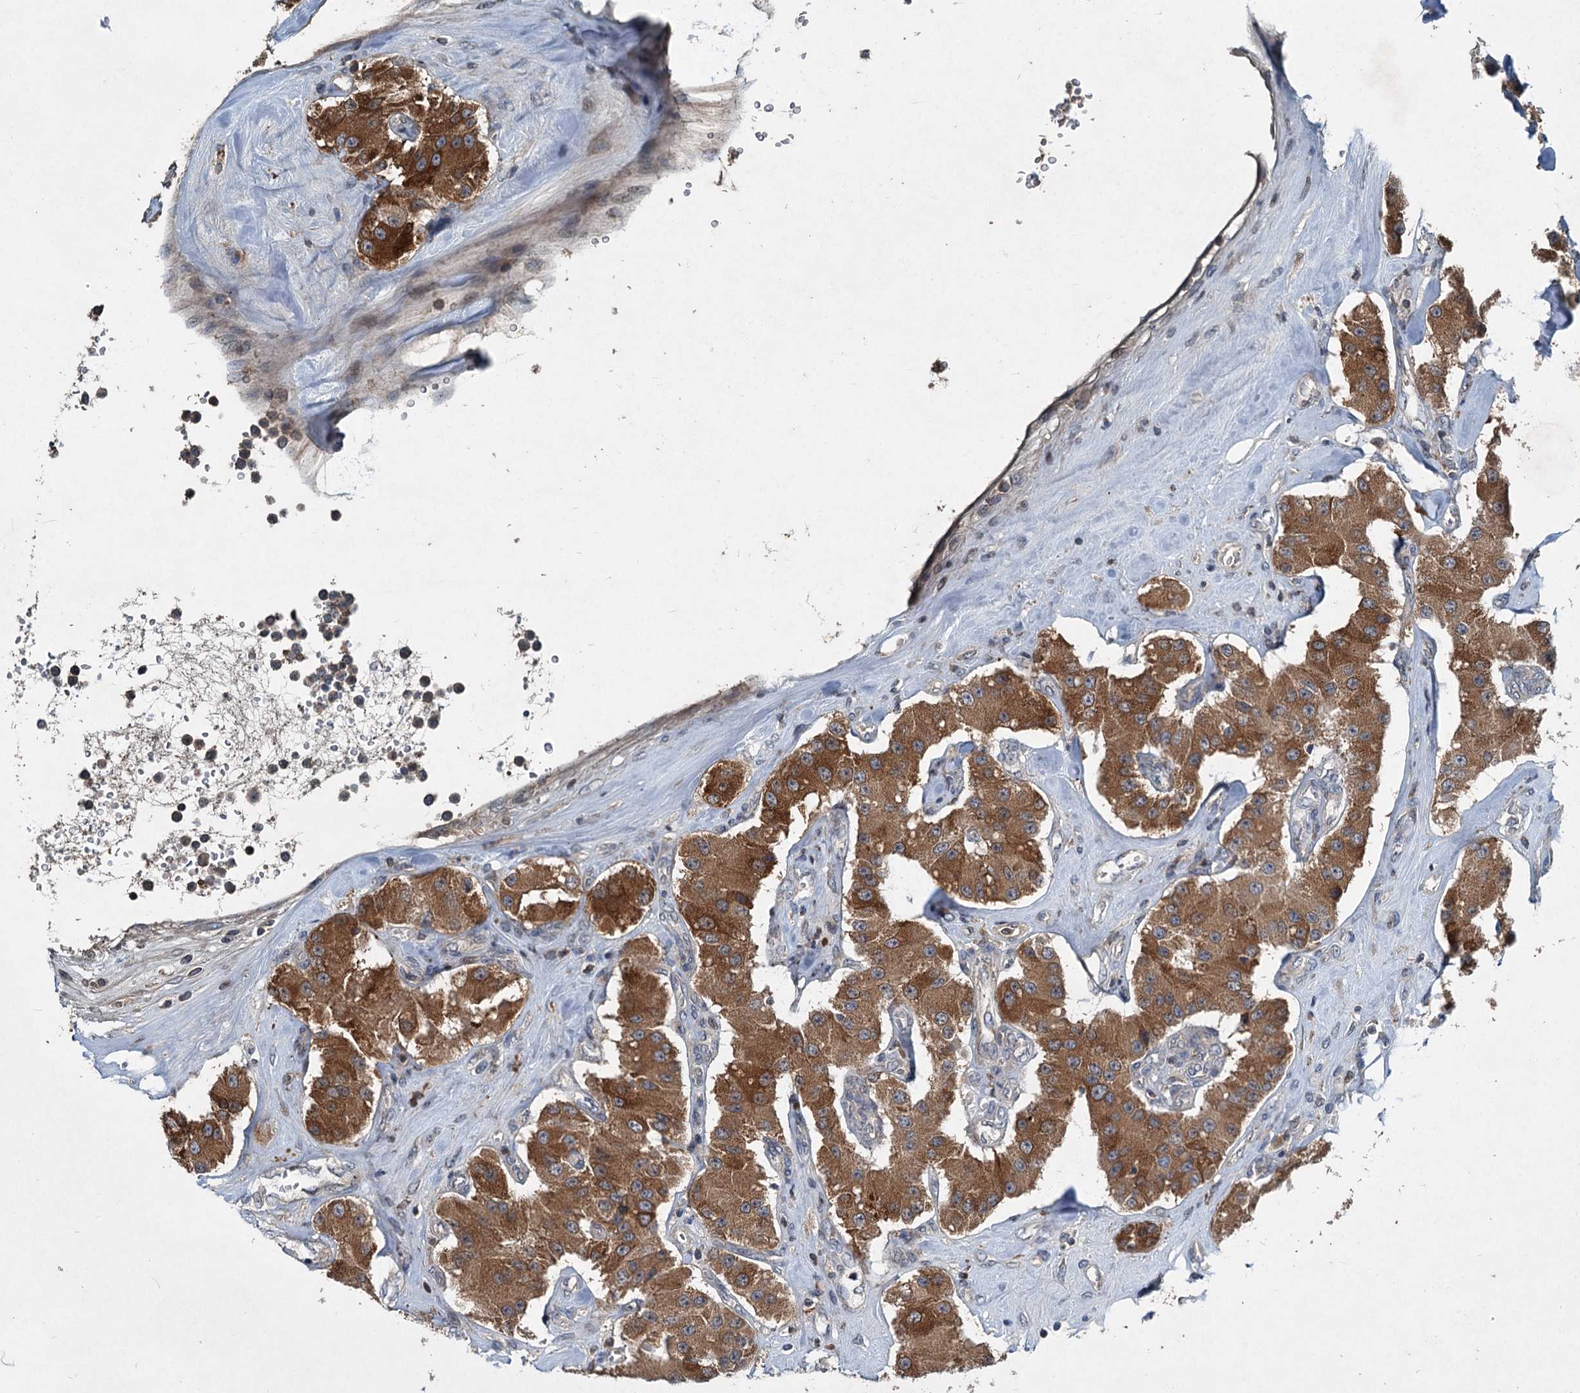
{"staining": {"intensity": "strong", "quantity": ">75%", "location": "cytoplasmic/membranous"}, "tissue": "carcinoid", "cell_type": "Tumor cells", "image_type": "cancer", "snomed": [{"axis": "morphology", "description": "Carcinoid, malignant, NOS"}, {"axis": "topography", "description": "Pancreas"}], "caption": "Carcinoid tissue exhibits strong cytoplasmic/membranous staining in approximately >75% of tumor cells, visualized by immunohistochemistry. (DAB (3,3'-diaminobenzidine) IHC, brown staining for protein, blue staining for nuclei).", "gene": "TAPBPL", "patient": {"sex": "male", "age": 41}}